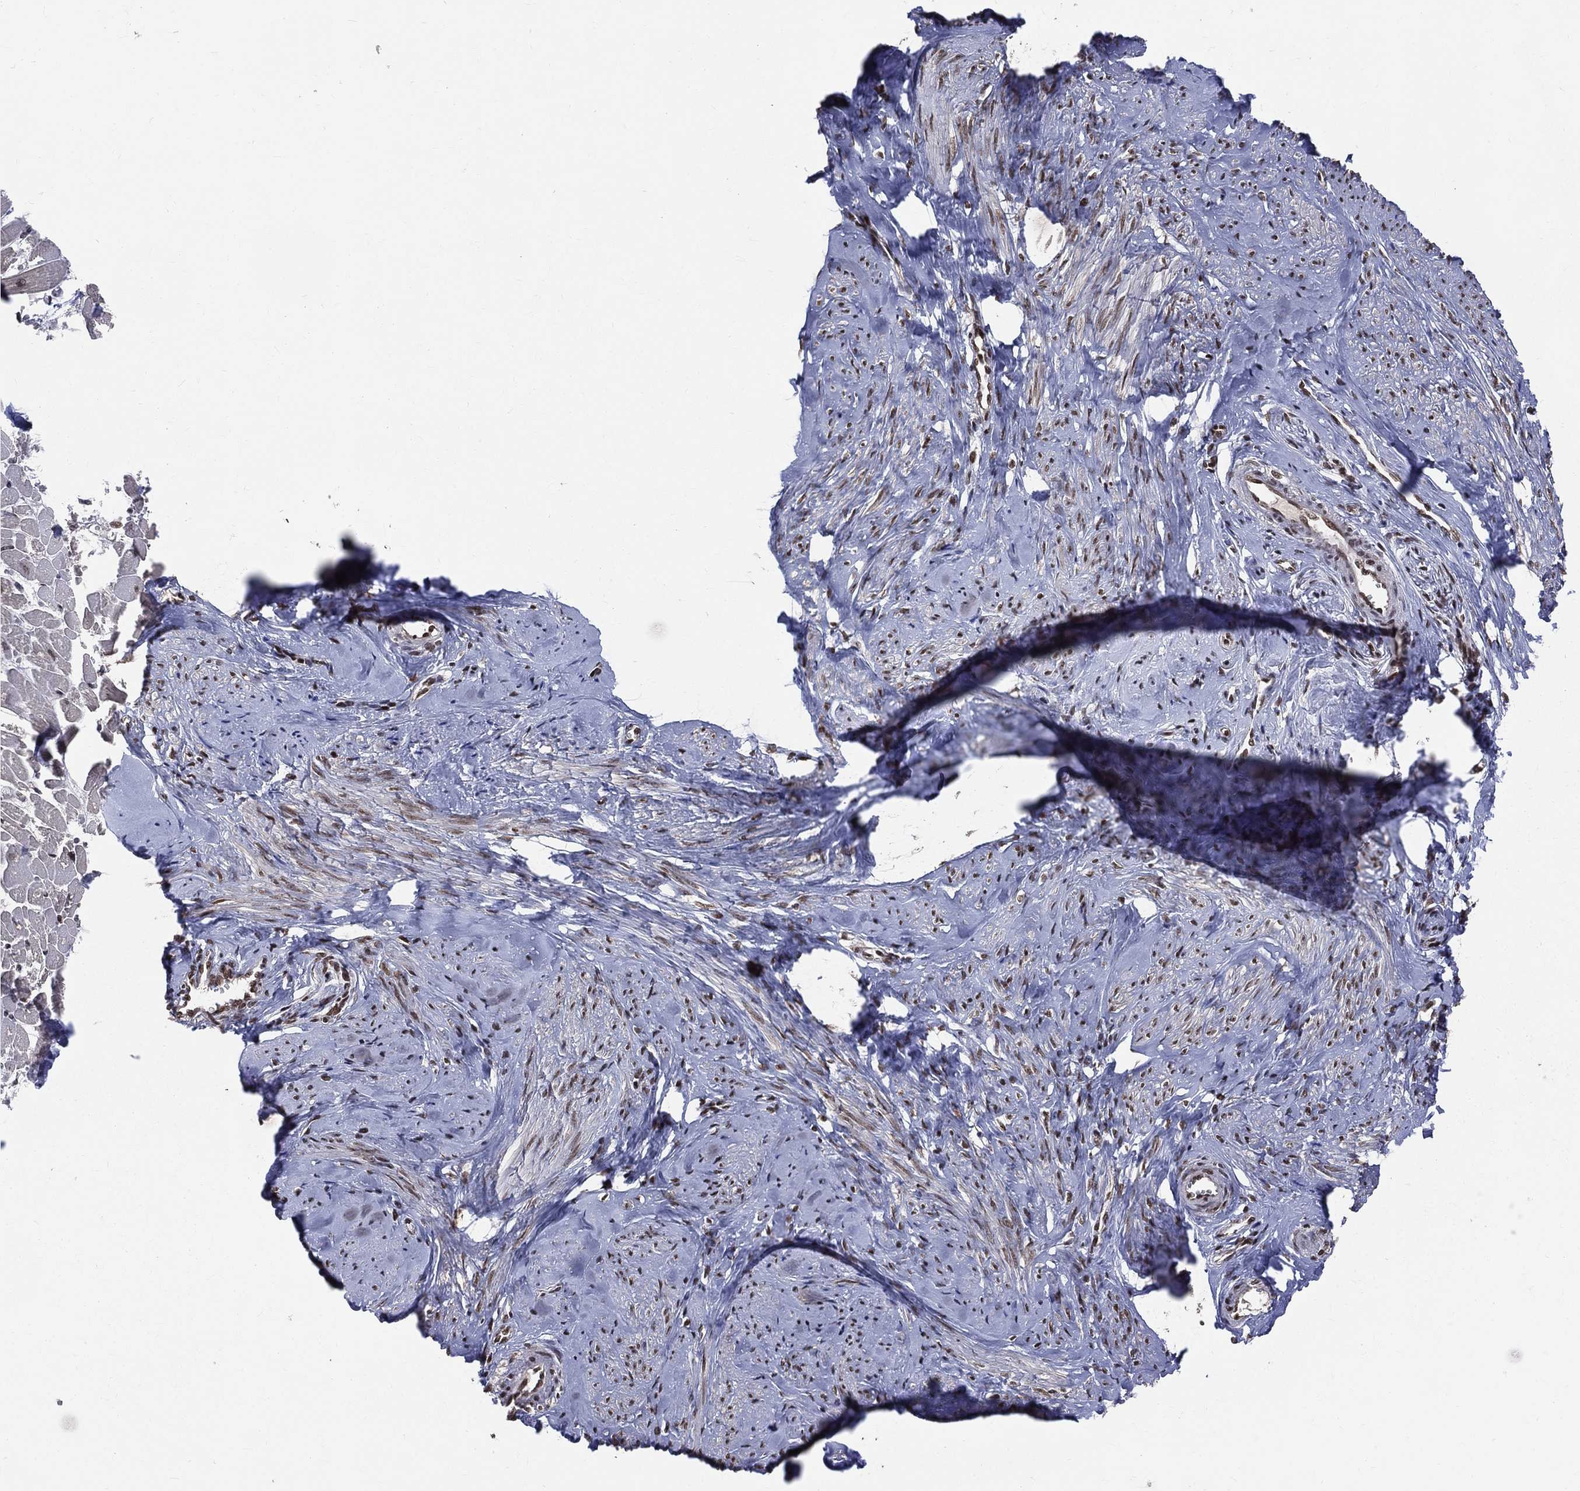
{"staining": {"intensity": "moderate", "quantity": ">75%", "location": "nuclear"}, "tissue": "smooth muscle", "cell_type": "Smooth muscle cells", "image_type": "normal", "snomed": [{"axis": "morphology", "description": "Normal tissue, NOS"}, {"axis": "topography", "description": "Smooth muscle"}], "caption": "The image shows immunohistochemical staining of unremarkable smooth muscle. There is moderate nuclear staining is identified in about >75% of smooth muscle cells.", "gene": "SMC3", "patient": {"sex": "female", "age": 48}}